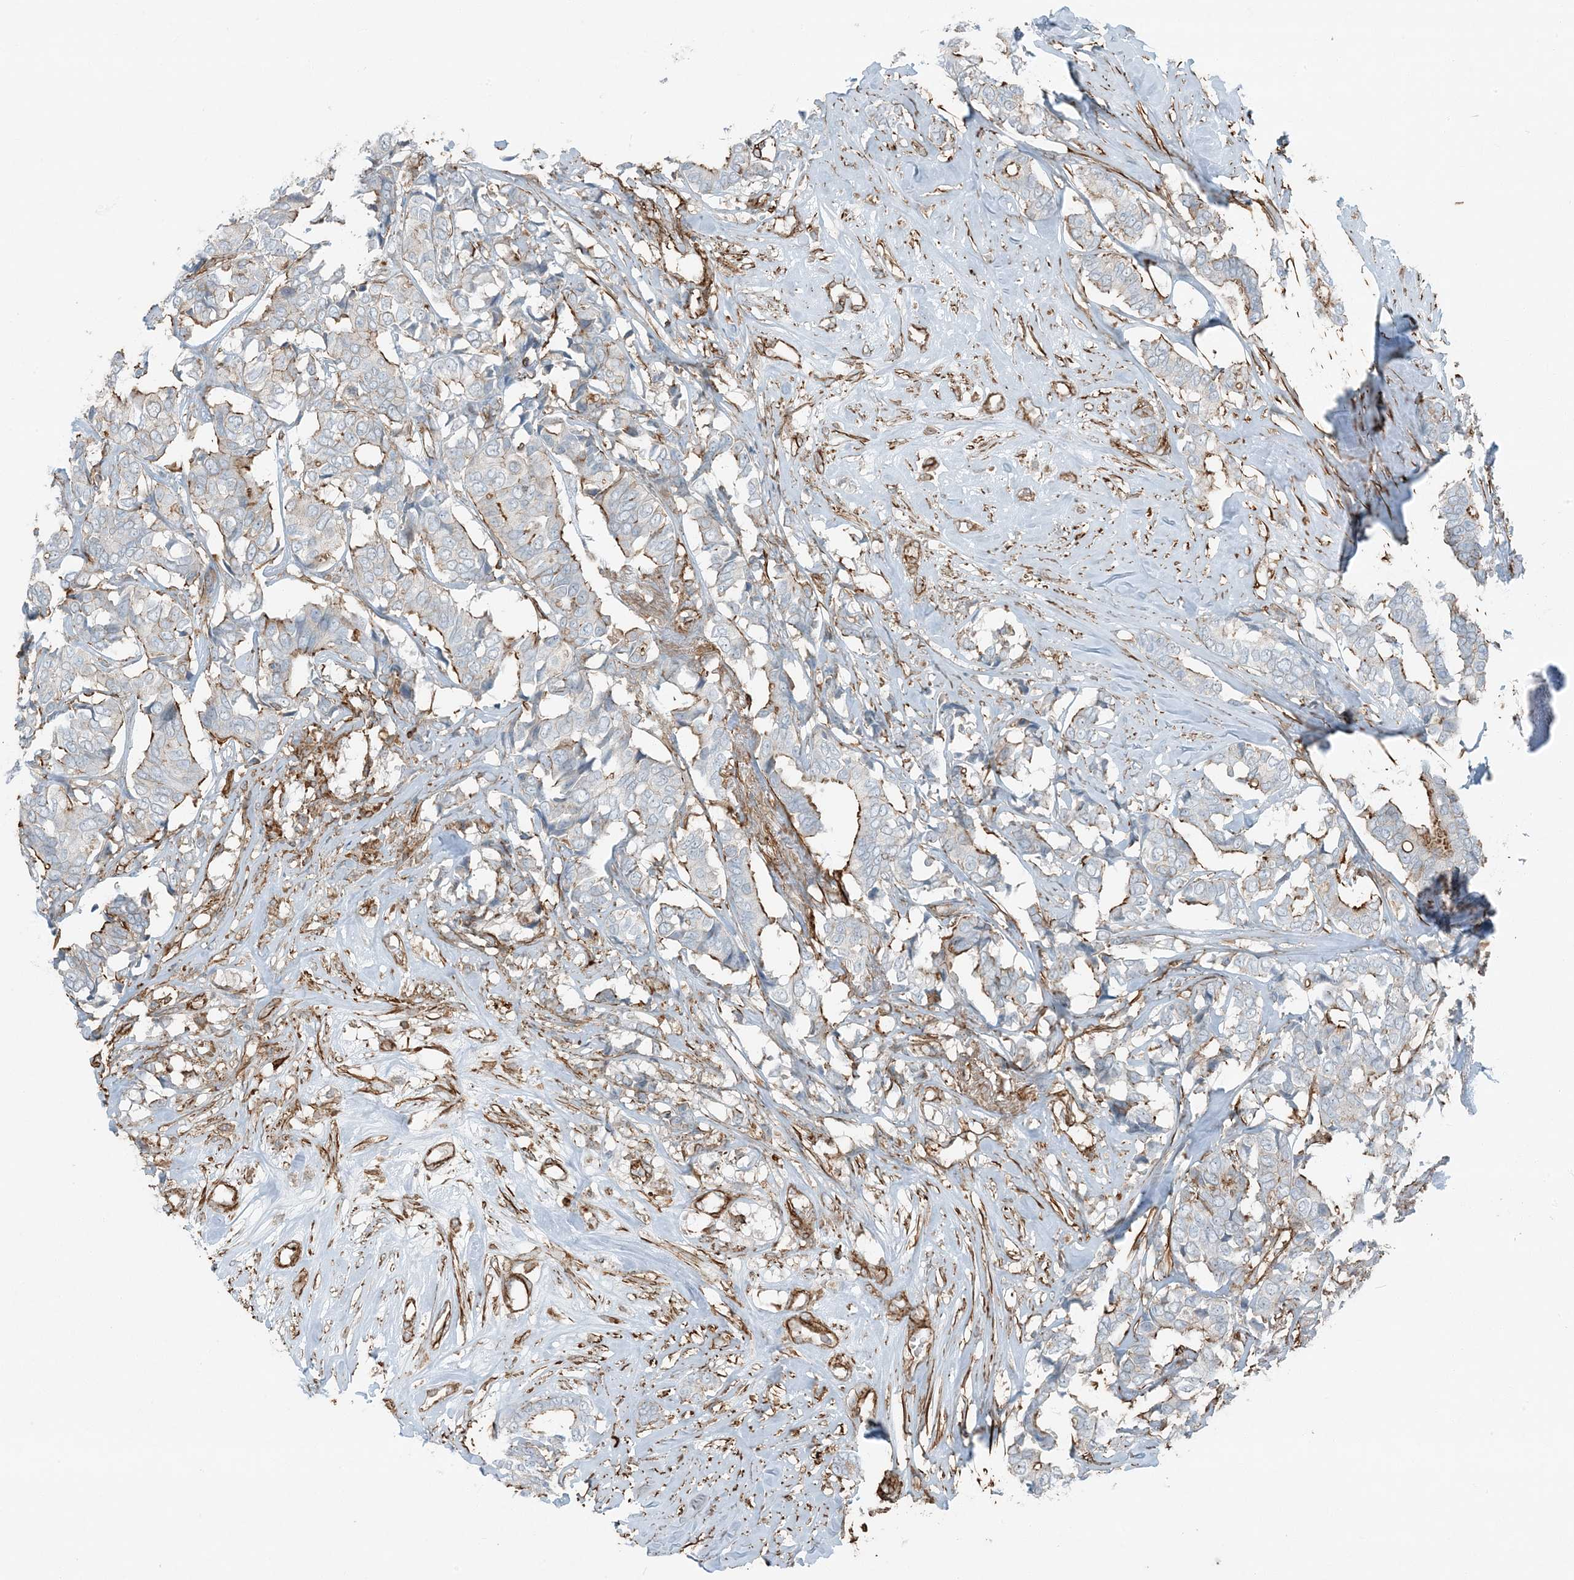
{"staining": {"intensity": "moderate", "quantity": "<25%", "location": "cytoplasmic/membranous"}, "tissue": "breast cancer", "cell_type": "Tumor cells", "image_type": "cancer", "snomed": [{"axis": "morphology", "description": "Duct carcinoma"}, {"axis": "topography", "description": "Breast"}], "caption": "The immunohistochemical stain highlights moderate cytoplasmic/membranous positivity in tumor cells of breast cancer (intraductal carcinoma) tissue.", "gene": "APOBEC3C", "patient": {"sex": "female", "age": 87}}